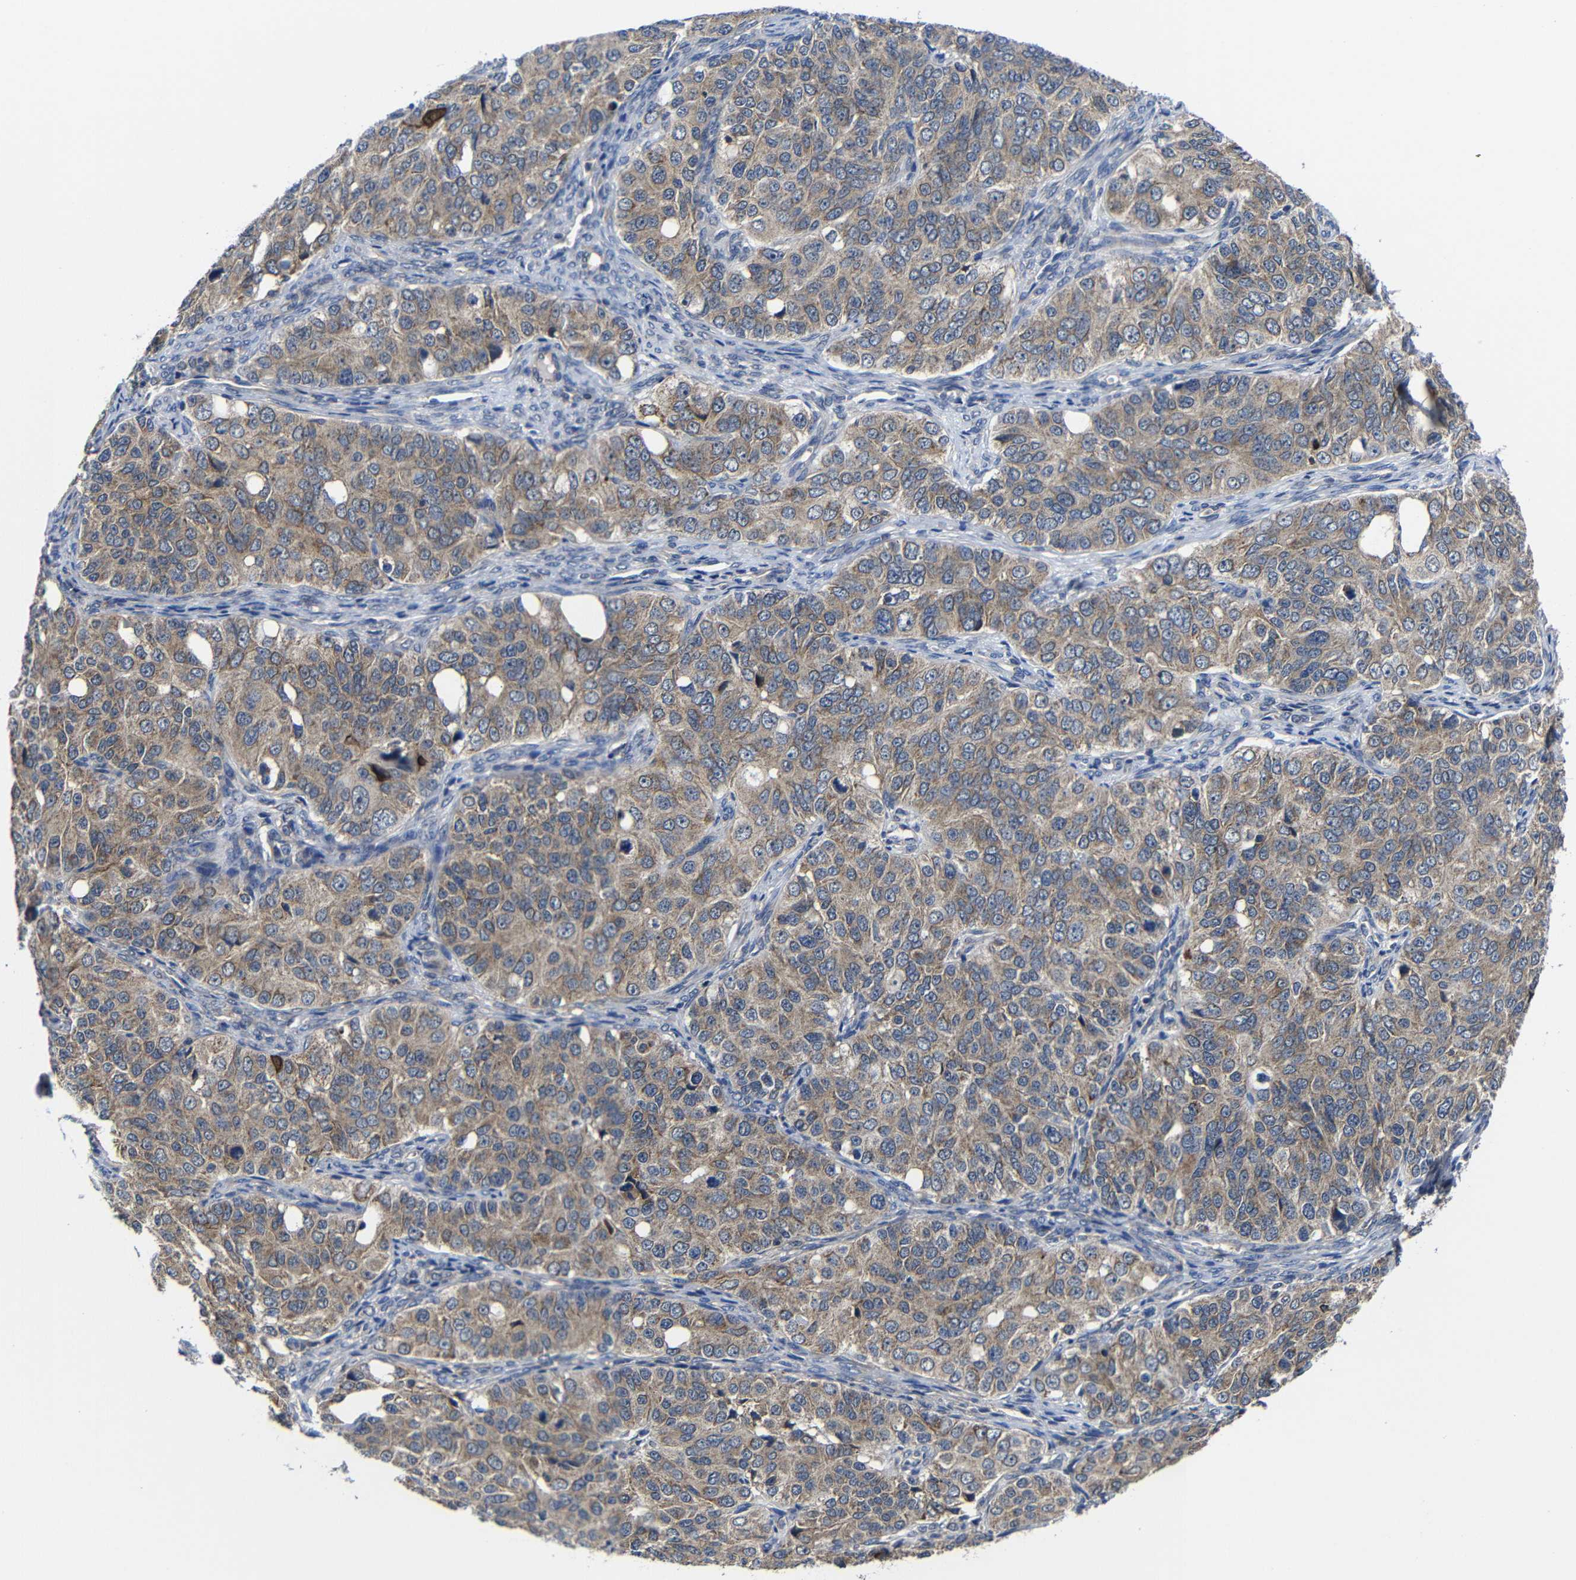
{"staining": {"intensity": "moderate", "quantity": ">75%", "location": "cytoplasmic/membranous"}, "tissue": "ovarian cancer", "cell_type": "Tumor cells", "image_type": "cancer", "snomed": [{"axis": "morphology", "description": "Carcinoma, endometroid"}, {"axis": "topography", "description": "Ovary"}], "caption": "Ovarian endometroid carcinoma tissue exhibits moderate cytoplasmic/membranous positivity in approximately >75% of tumor cells, visualized by immunohistochemistry.", "gene": "LPAR5", "patient": {"sex": "female", "age": 51}}